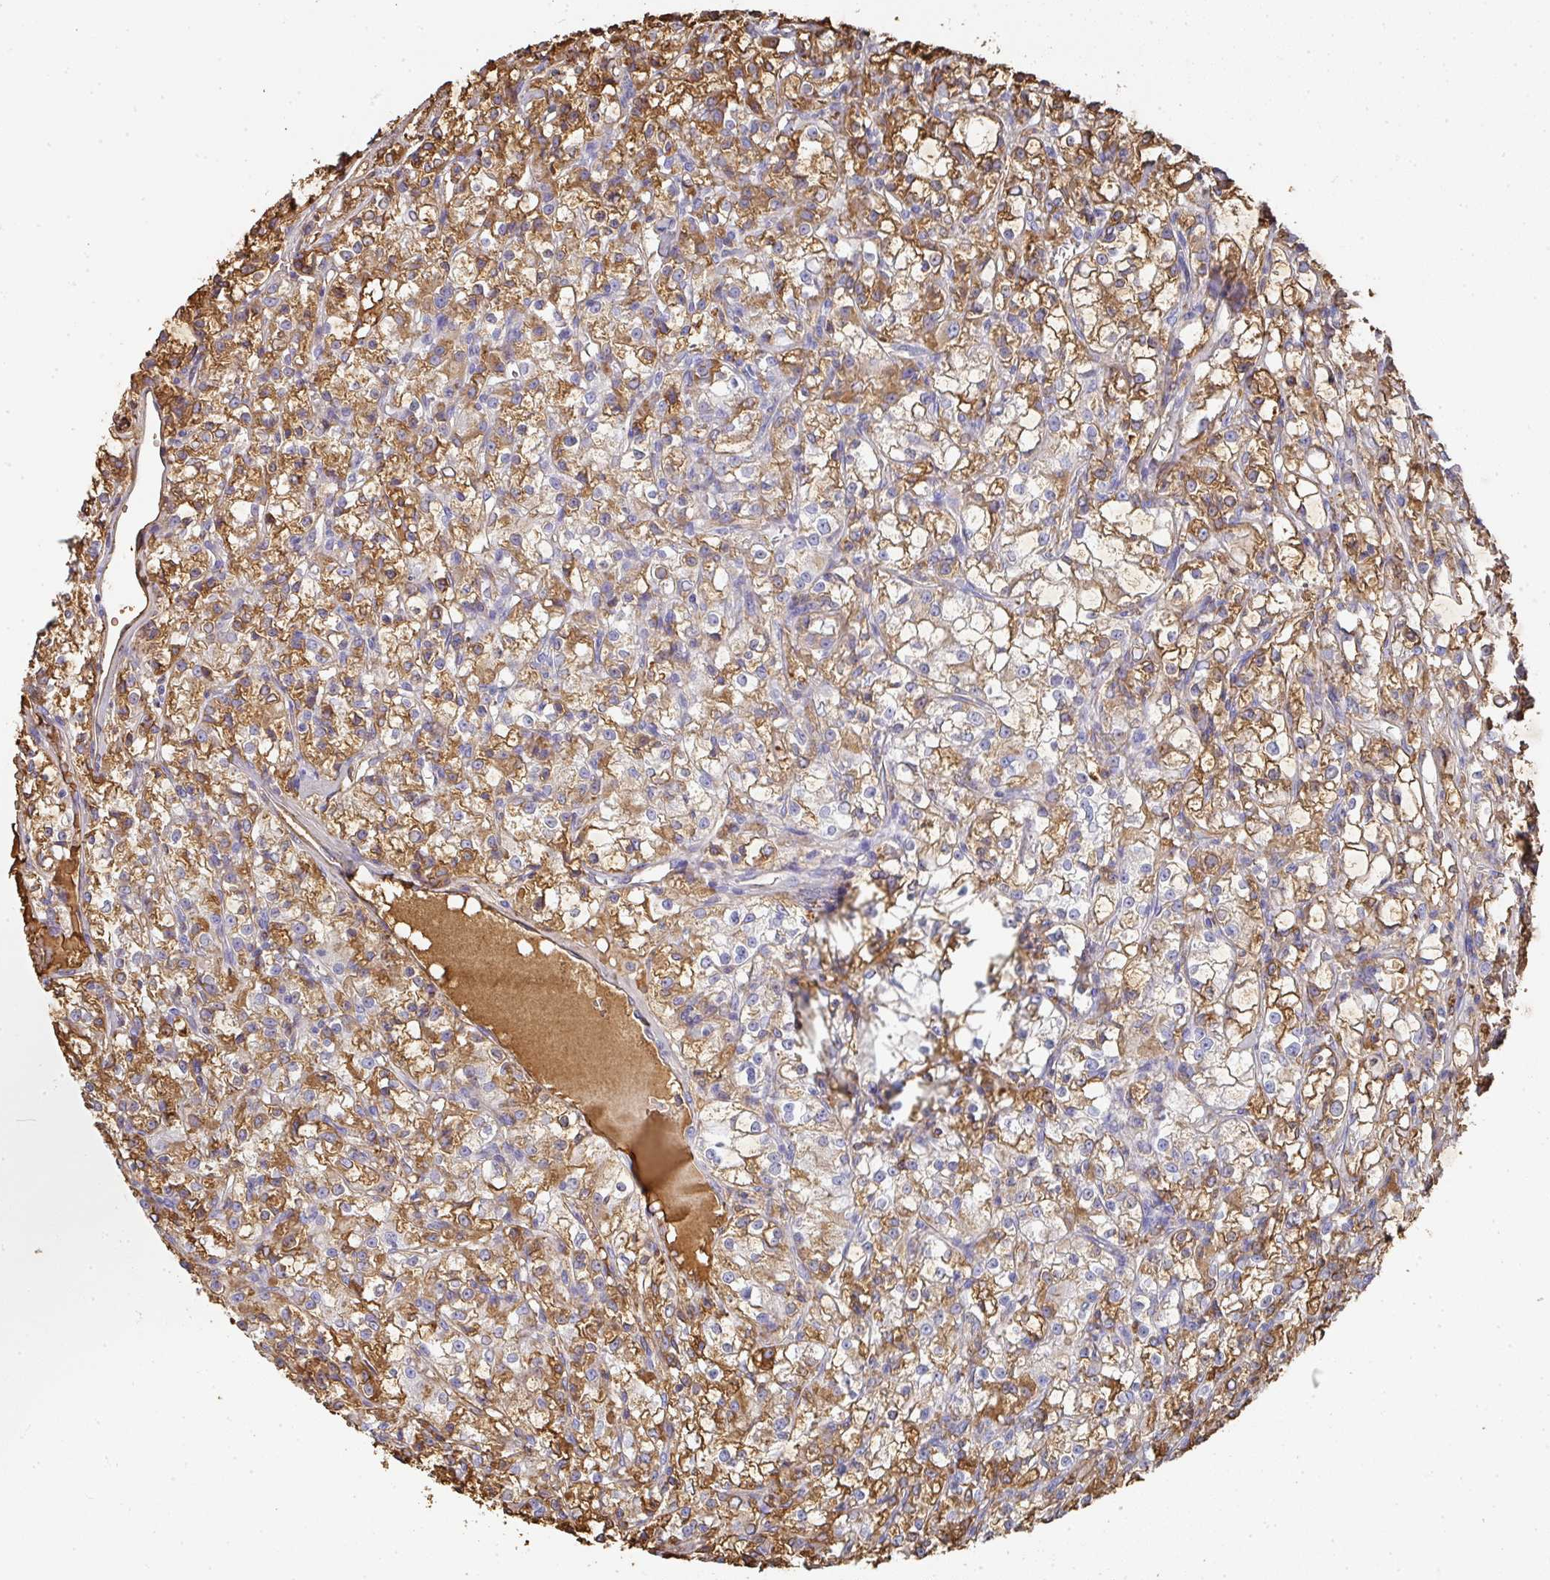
{"staining": {"intensity": "strong", "quantity": "25%-75%", "location": "cytoplasmic/membranous"}, "tissue": "renal cancer", "cell_type": "Tumor cells", "image_type": "cancer", "snomed": [{"axis": "morphology", "description": "Adenocarcinoma, NOS"}, {"axis": "topography", "description": "Kidney"}], "caption": "Human renal cancer (adenocarcinoma) stained with a brown dye exhibits strong cytoplasmic/membranous positive expression in about 25%-75% of tumor cells.", "gene": "ALB", "patient": {"sex": "female", "age": 59}}